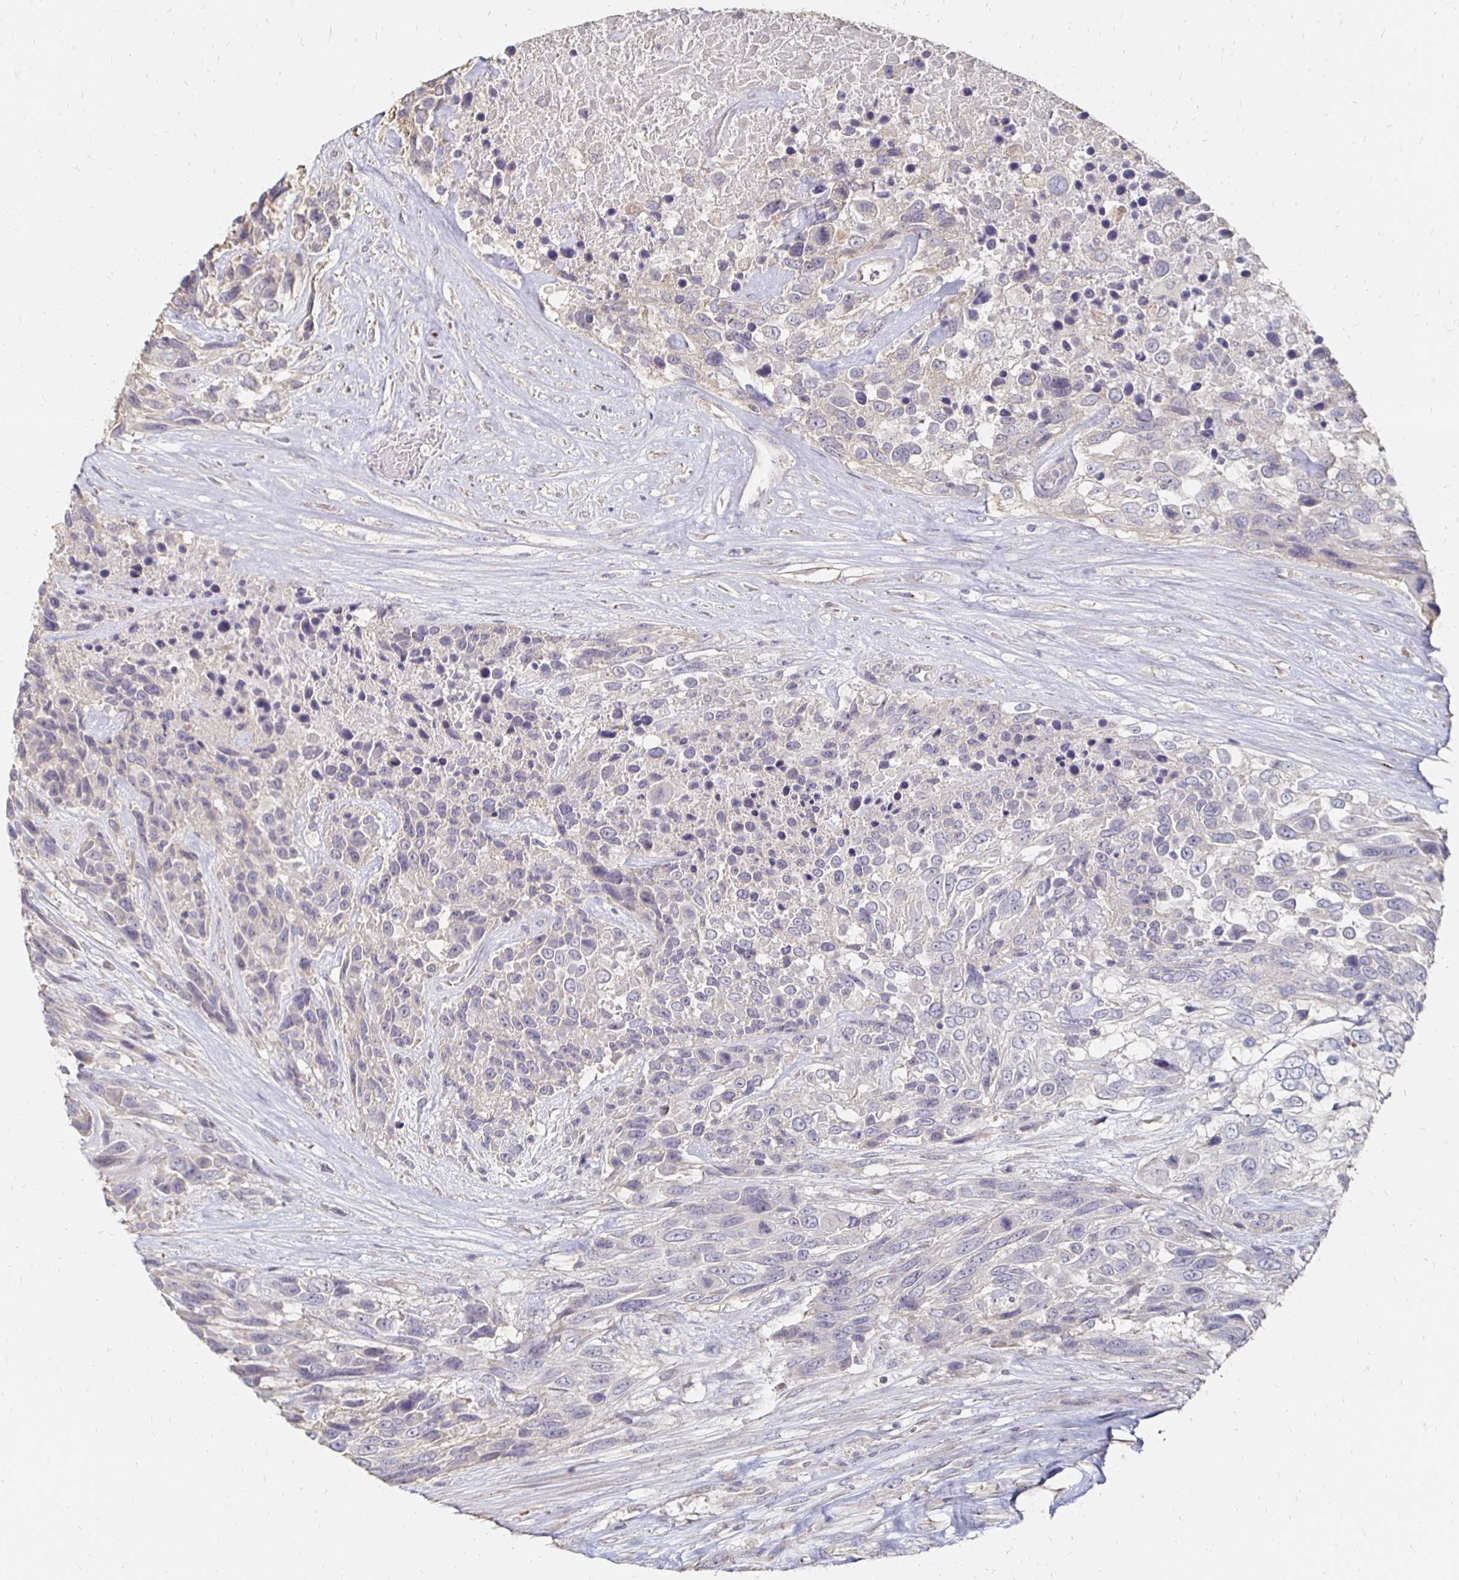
{"staining": {"intensity": "negative", "quantity": "none", "location": "none"}, "tissue": "urothelial cancer", "cell_type": "Tumor cells", "image_type": "cancer", "snomed": [{"axis": "morphology", "description": "Urothelial carcinoma, High grade"}, {"axis": "topography", "description": "Urinary bladder"}], "caption": "This is a photomicrograph of immunohistochemistry staining of urothelial carcinoma (high-grade), which shows no positivity in tumor cells. The staining is performed using DAB brown chromogen with nuclei counter-stained in using hematoxylin.", "gene": "ZNF727", "patient": {"sex": "female", "age": 70}}